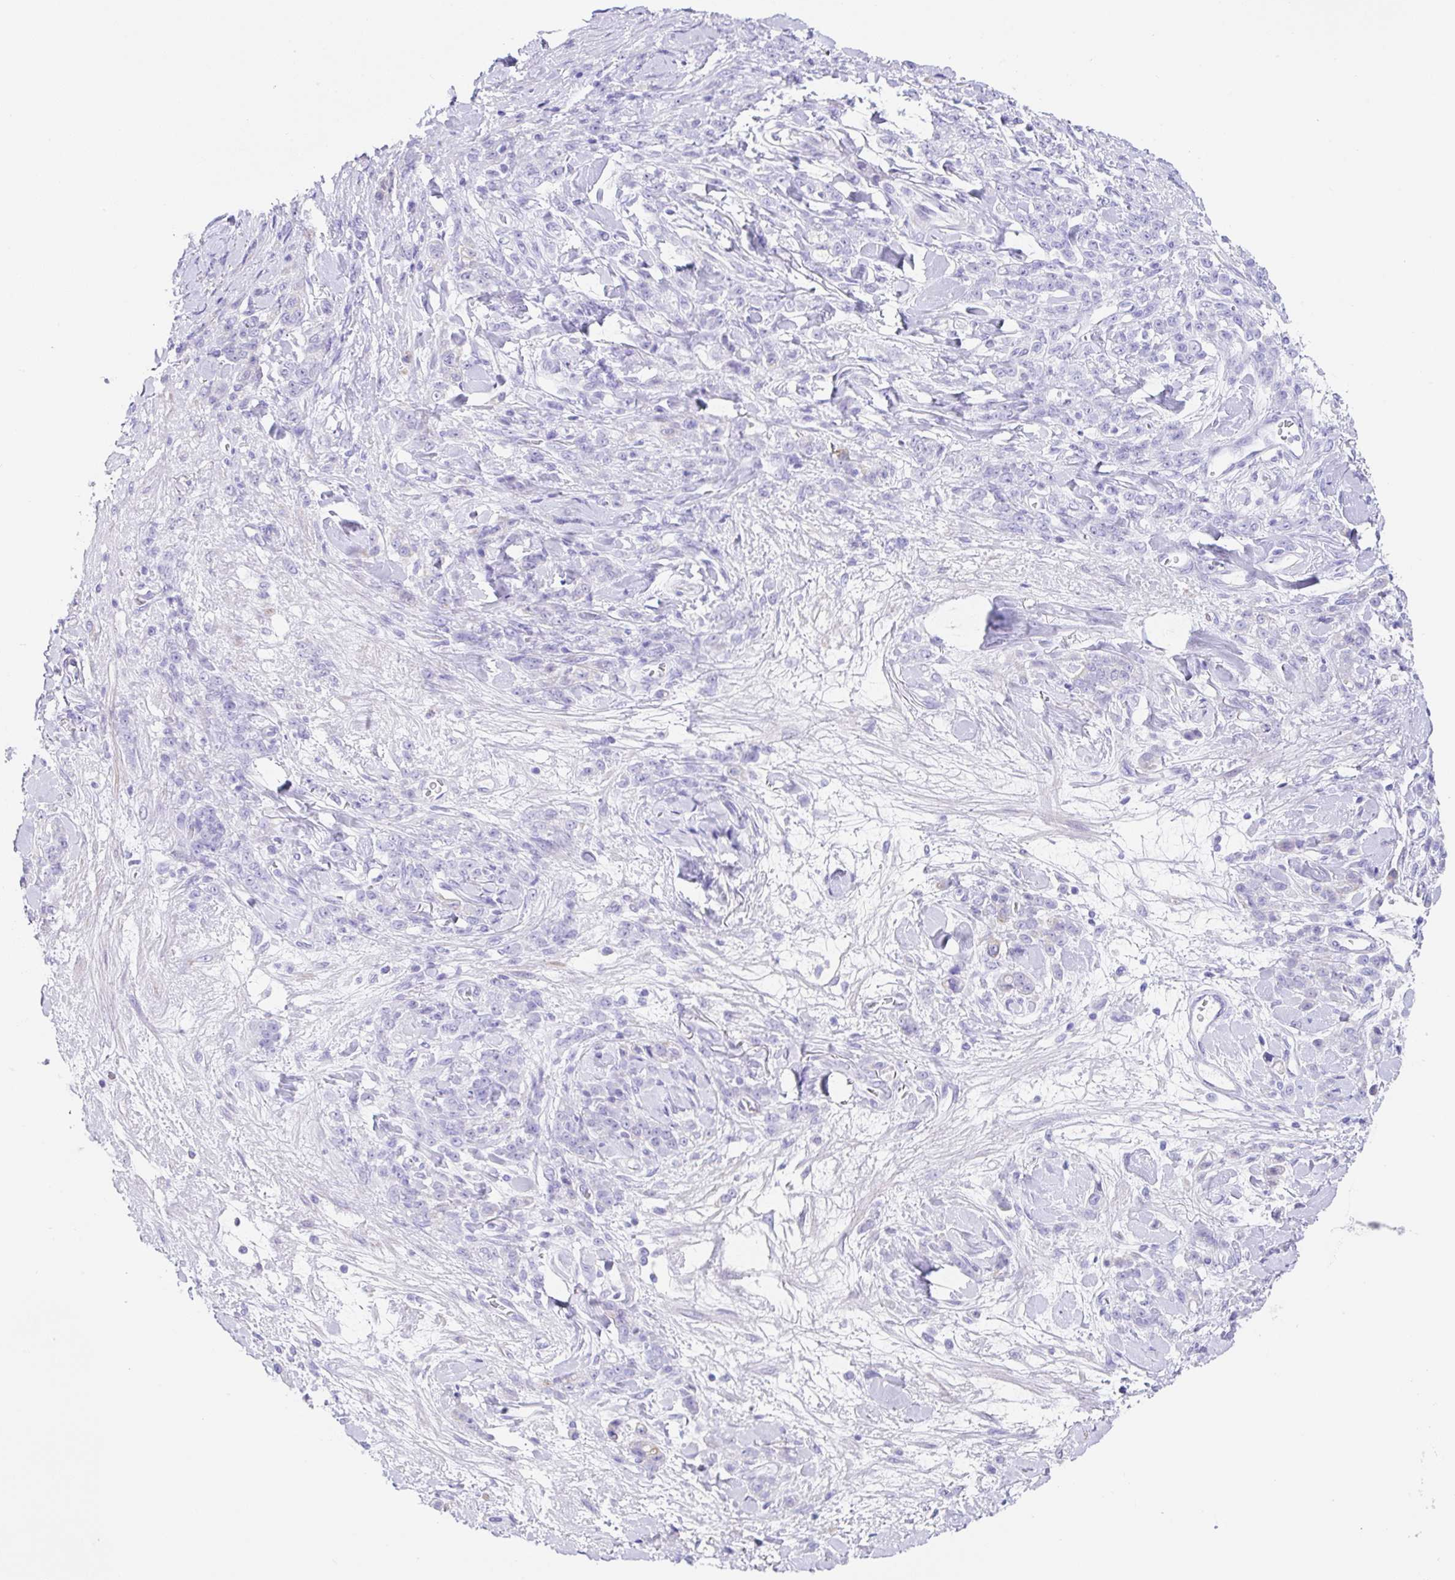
{"staining": {"intensity": "negative", "quantity": "none", "location": "none"}, "tissue": "stomach cancer", "cell_type": "Tumor cells", "image_type": "cancer", "snomed": [{"axis": "morphology", "description": "Normal tissue, NOS"}, {"axis": "morphology", "description": "Adenocarcinoma, NOS"}, {"axis": "topography", "description": "Stomach"}], "caption": "This is an immunohistochemistry histopathology image of human stomach cancer. There is no expression in tumor cells.", "gene": "CLDND2", "patient": {"sex": "male", "age": 82}}